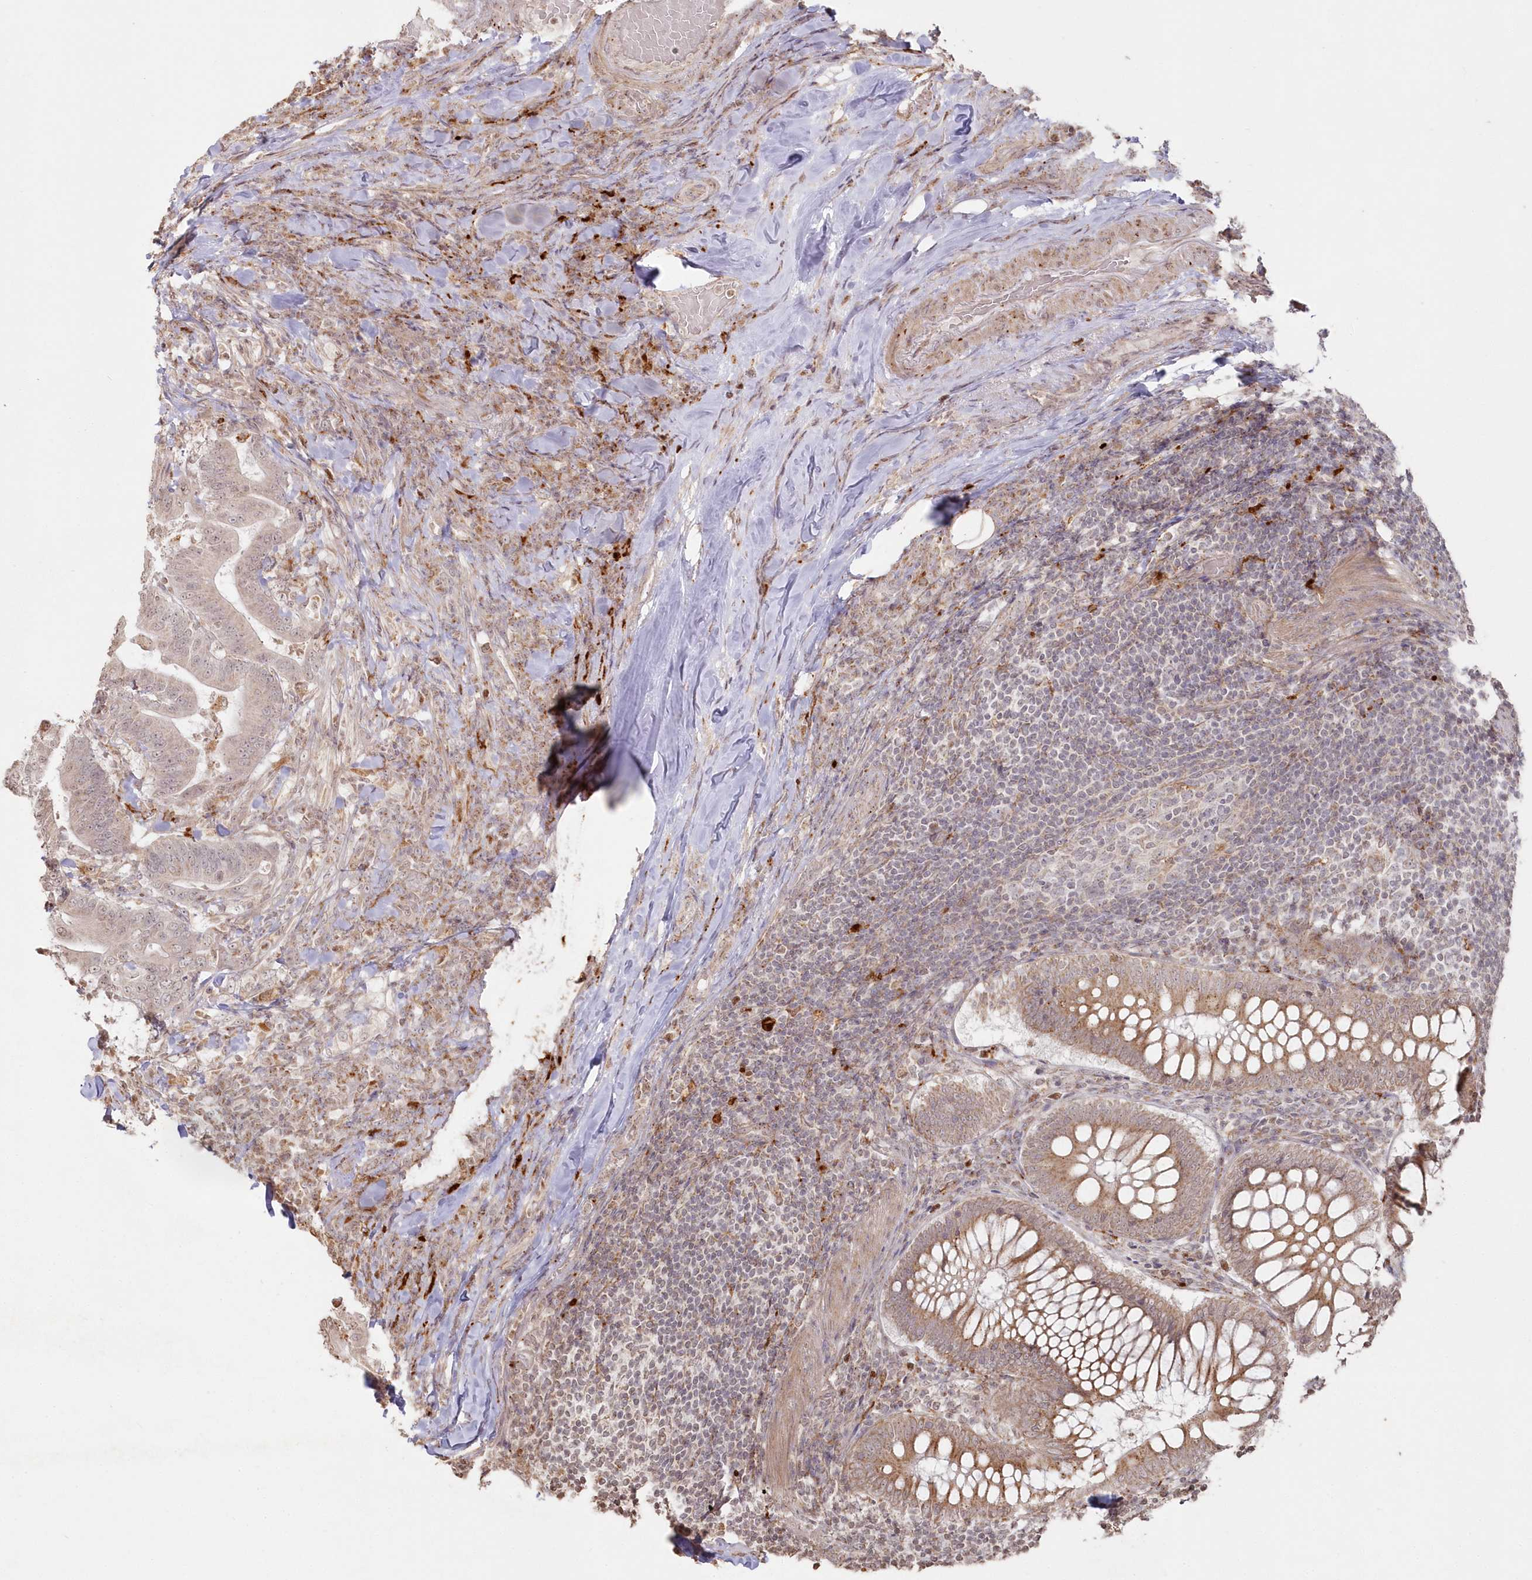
{"staining": {"intensity": "negative", "quantity": "none", "location": "none"}, "tissue": "colorectal cancer", "cell_type": "Tumor cells", "image_type": "cancer", "snomed": [{"axis": "morphology", "description": "Adenocarcinoma, NOS"}, {"axis": "topography", "description": "Colon"}], "caption": "The image demonstrates no significant positivity in tumor cells of adenocarcinoma (colorectal).", "gene": "ARSB", "patient": {"sex": "female", "age": 66}}